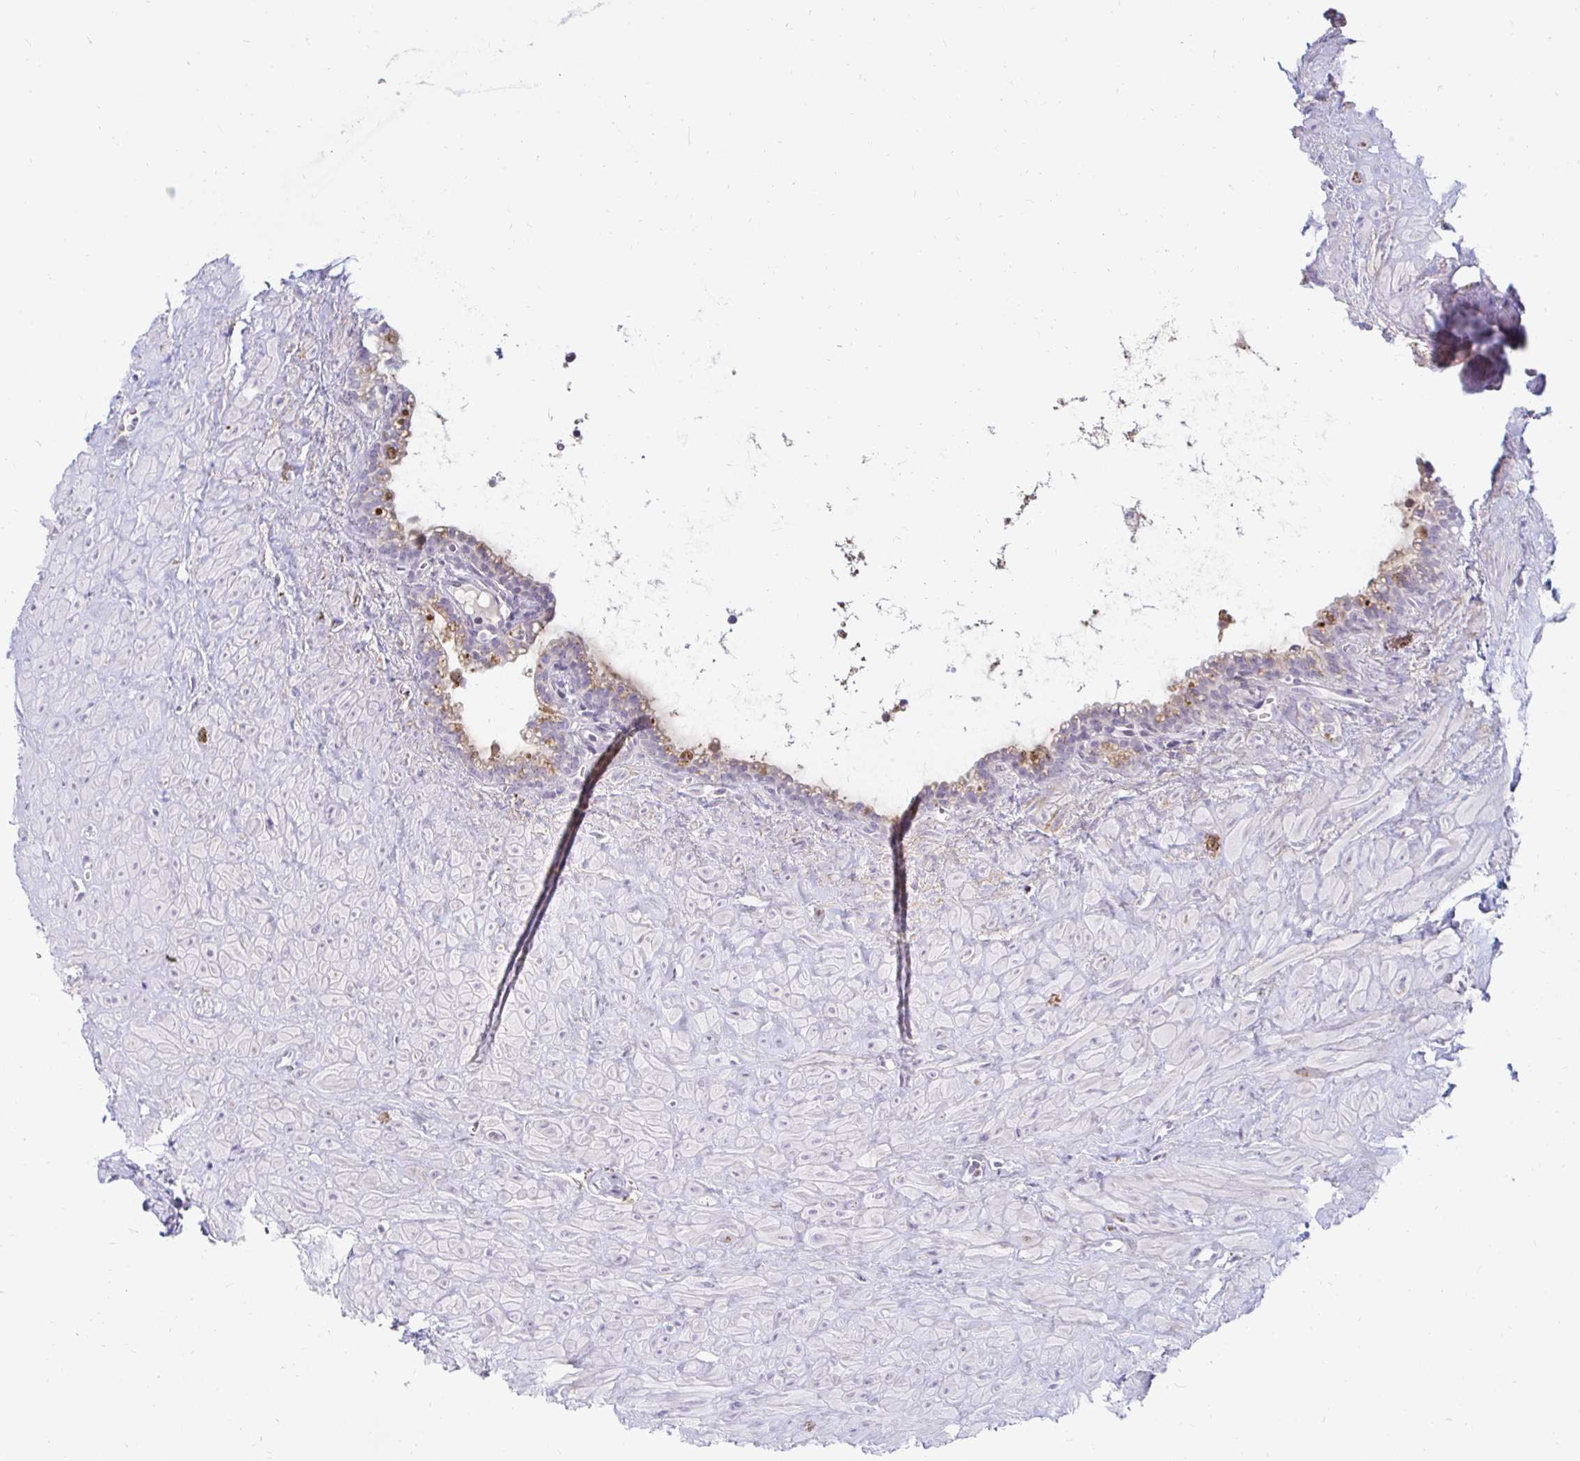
{"staining": {"intensity": "negative", "quantity": "none", "location": "none"}, "tissue": "seminal vesicle", "cell_type": "Glandular cells", "image_type": "normal", "snomed": [{"axis": "morphology", "description": "Normal tissue, NOS"}, {"axis": "topography", "description": "Seminal veicle"}], "caption": "This is an IHC photomicrograph of unremarkable seminal vesicle. There is no positivity in glandular cells.", "gene": "OR51D1", "patient": {"sex": "male", "age": 76}}